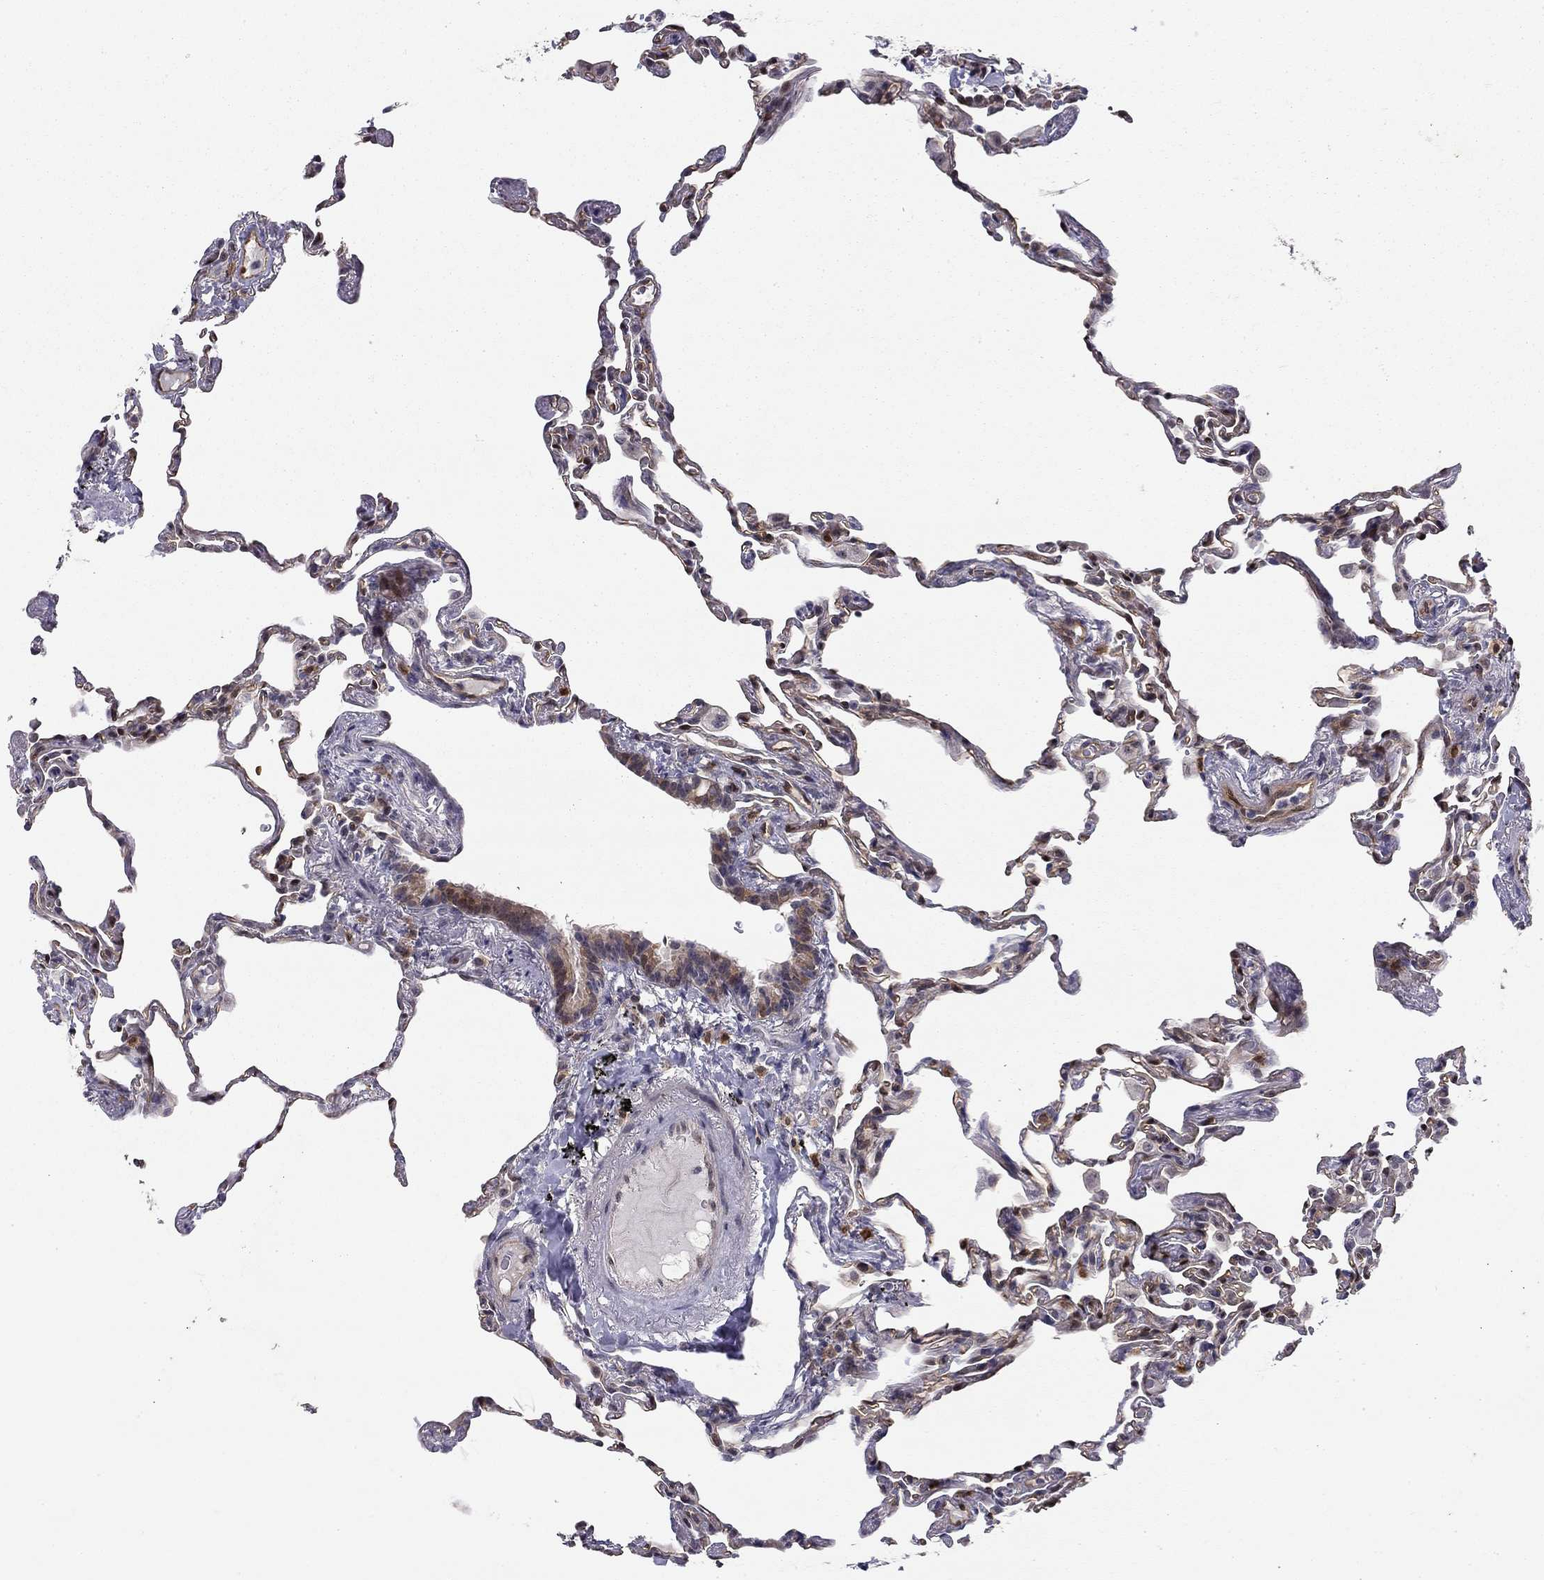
{"staining": {"intensity": "weak", "quantity": "25%-75%", "location": "cytoplasmic/membranous"}, "tissue": "lung", "cell_type": "Alveolar cells", "image_type": "normal", "snomed": [{"axis": "morphology", "description": "Normal tissue, NOS"}, {"axis": "topography", "description": "Lung"}], "caption": "Immunohistochemical staining of benign lung exhibits 25%-75% levels of weak cytoplasmic/membranous protein positivity in about 25%-75% of alveolar cells. The staining is performed using DAB (3,3'-diaminobenzidine) brown chromogen to label protein expression. The nuclei are counter-stained blue using hematoxylin.", "gene": "STXBP6", "patient": {"sex": "female", "age": 57}}